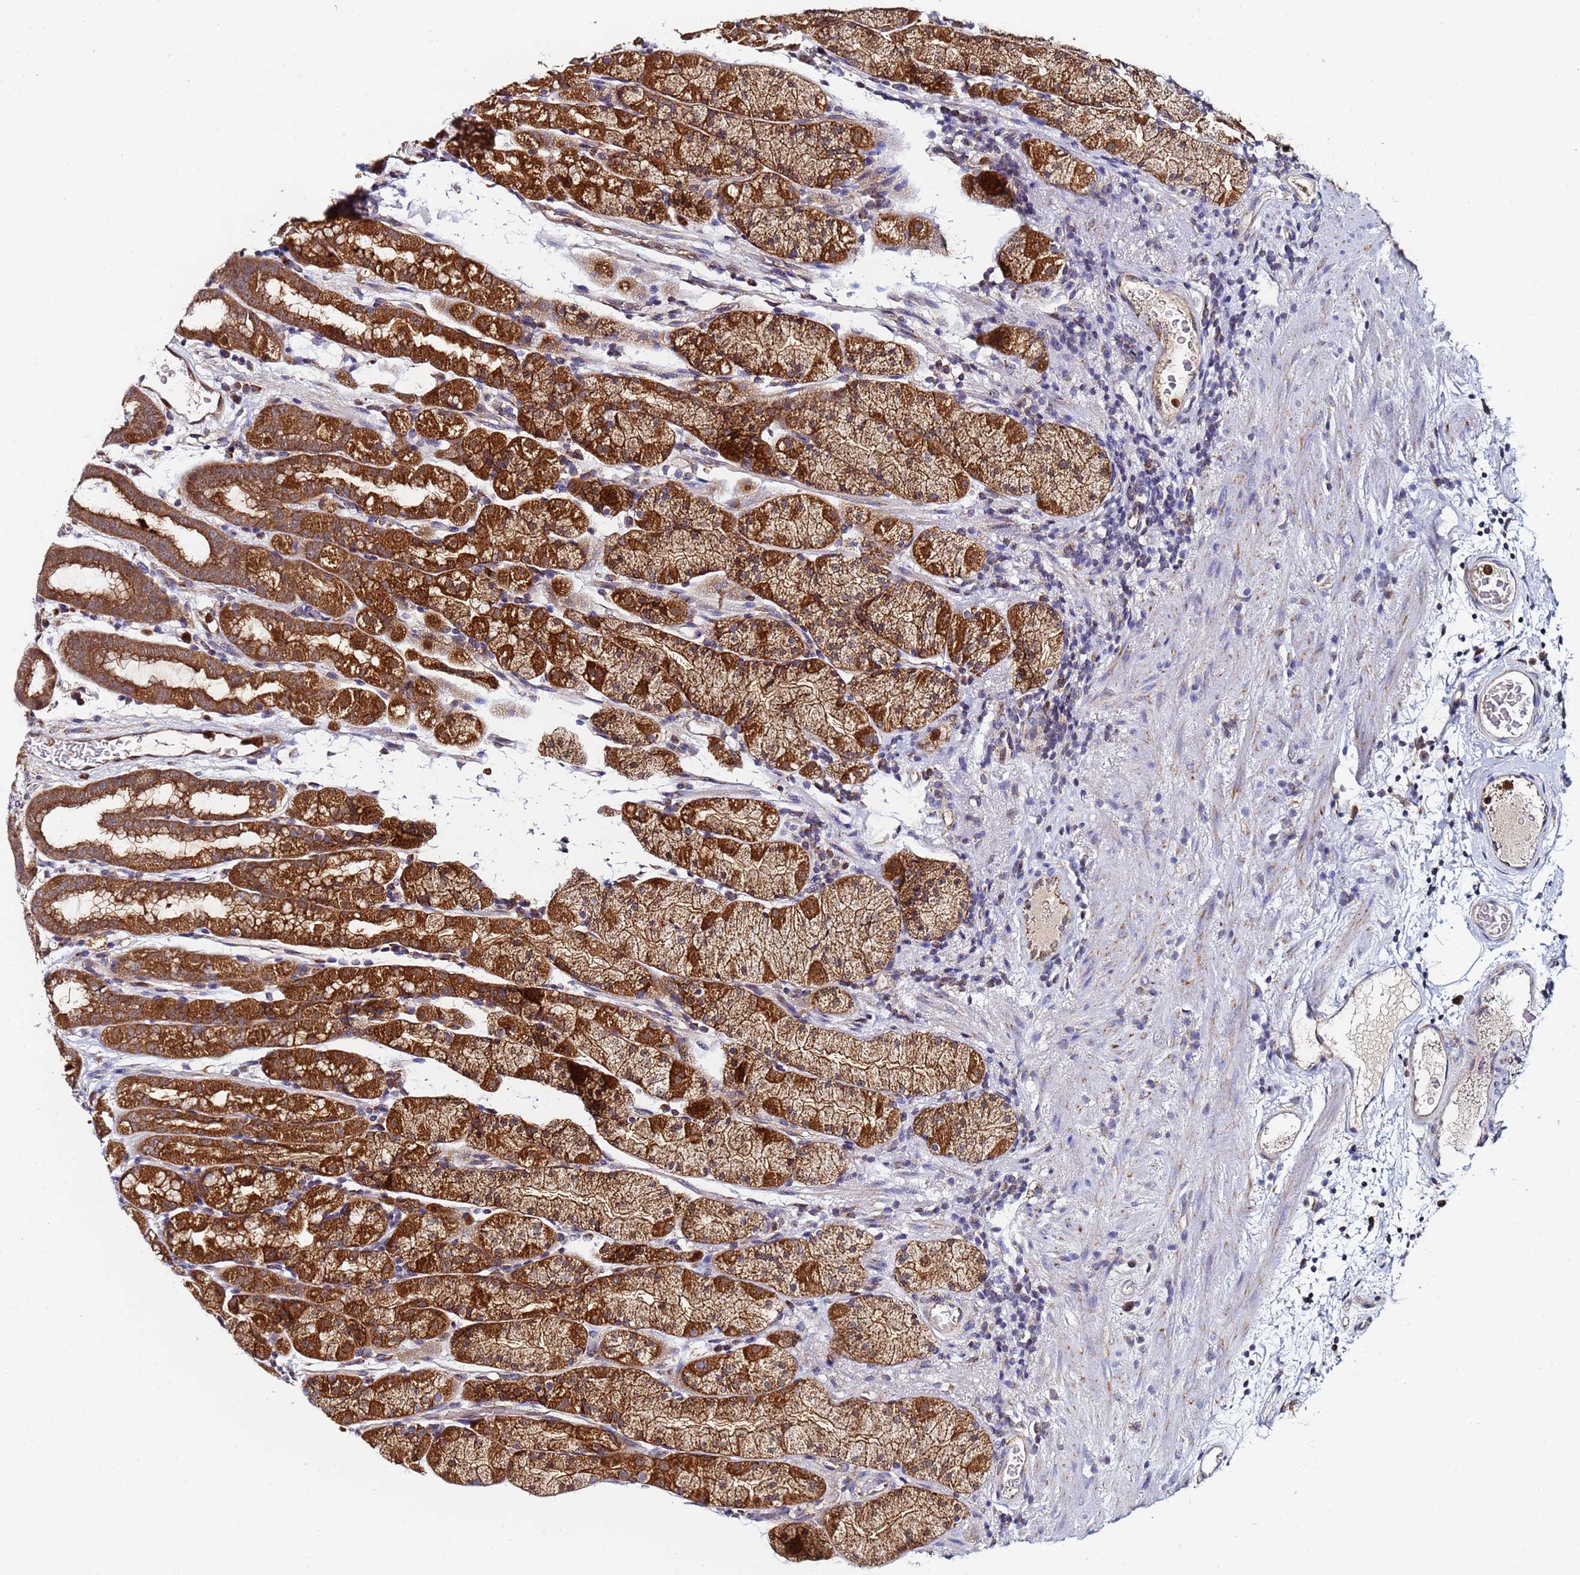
{"staining": {"intensity": "strong", "quantity": ">75%", "location": "cytoplasmic/membranous,nuclear"}, "tissue": "stomach", "cell_type": "Glandular cells", "image_type": "normal", "snomed": [{"axis": "morphology", "description": "Normal tissue, NOS"}, {"axis": "topography", "description": "Stomach, upper"}, {"axis": "topography", "description": "Stomach, lower"}, {"axis": "topography", "description": "Small intestine"}], "caption": "High-magnification brightfield microscopy of normal stomach stained with DAB (3,3'-diaminobenzidine) (brown) and counterstained with hematoxylin (blue). glandular cells exhibit strong cytoplasmic/membranous,nuclear expression is appreciated in approximately>75% of cells.", "gene": "CCDC127", "patient": {"sex": "male", "age": 68}}